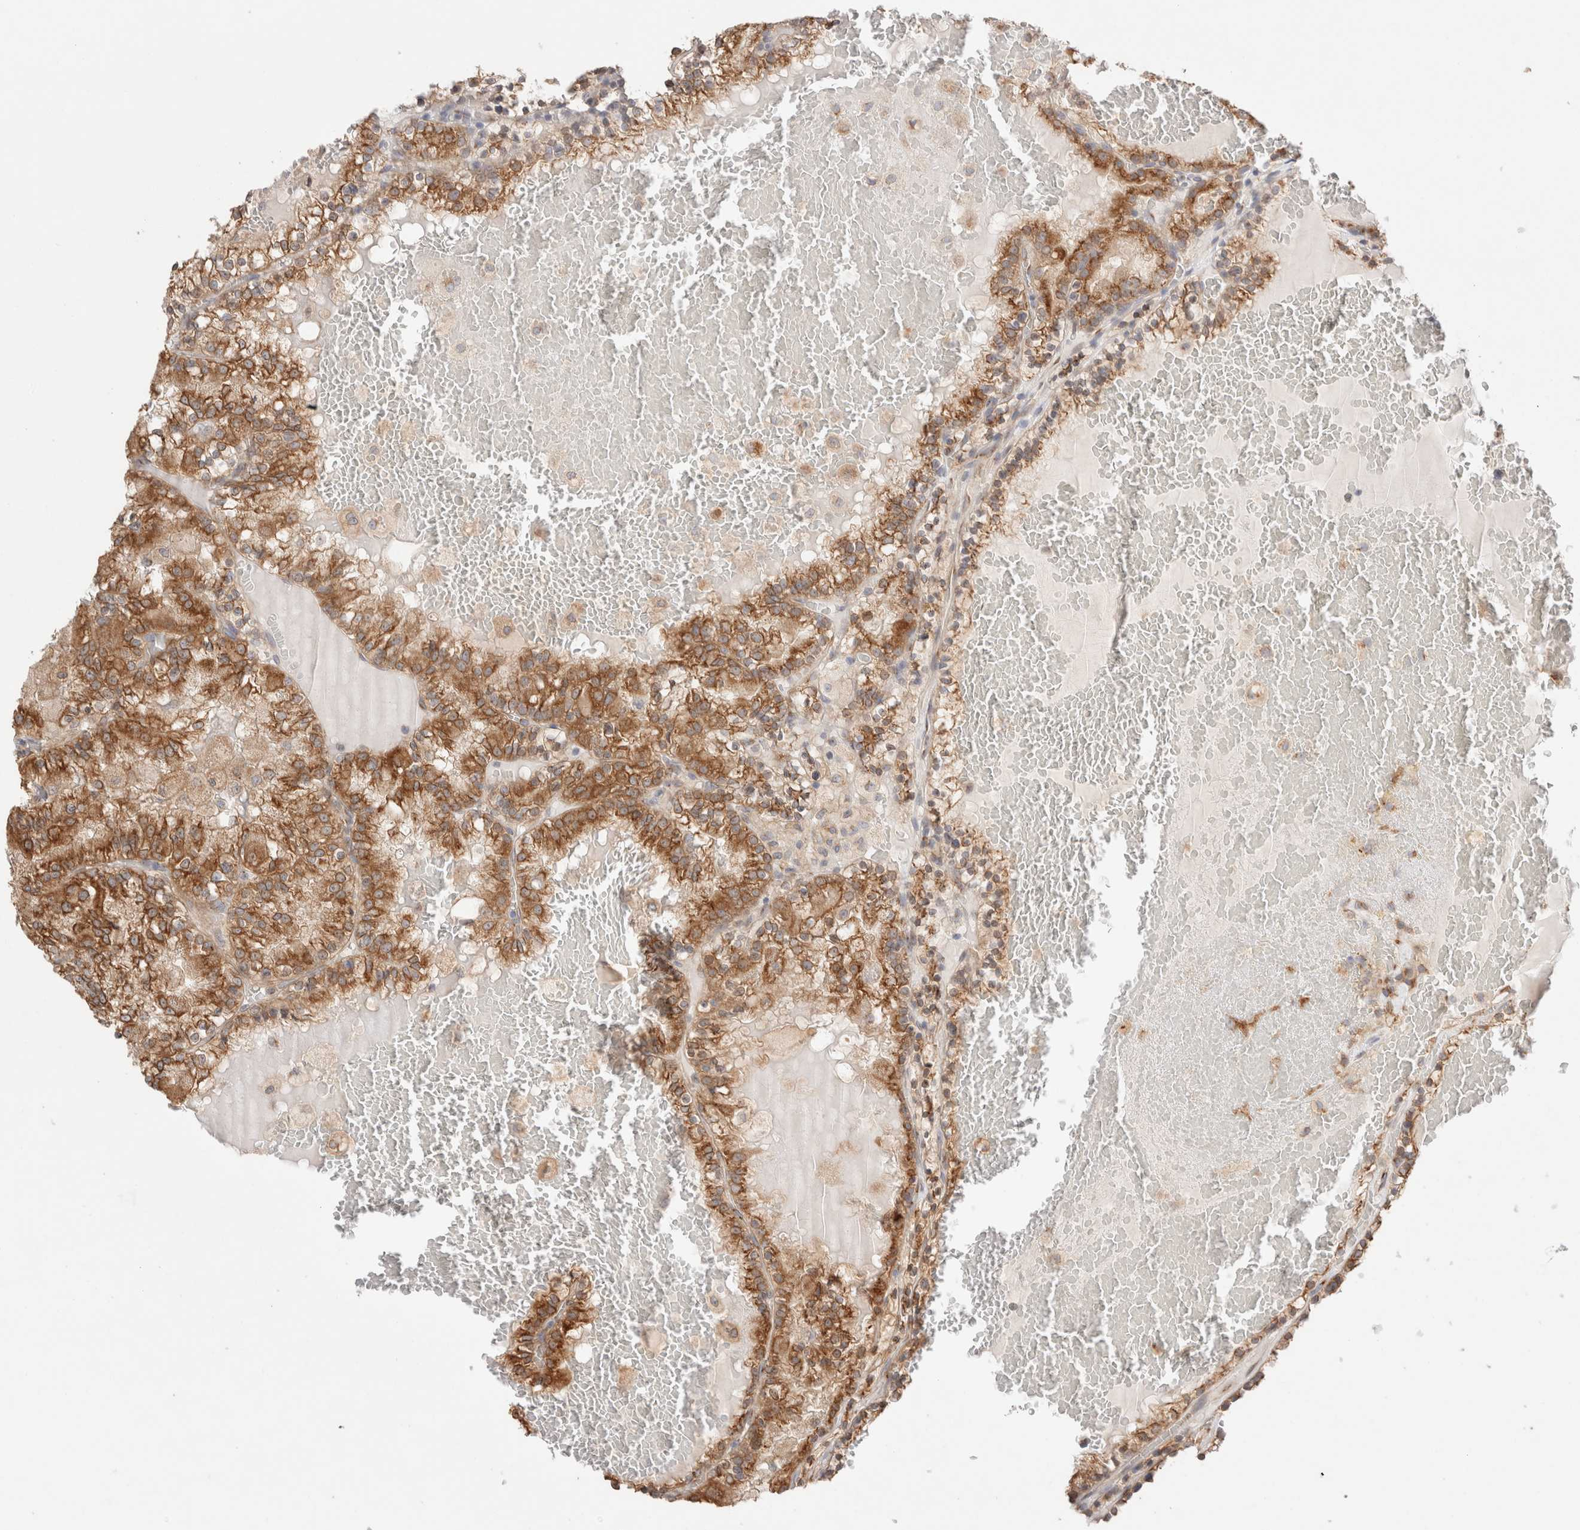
{"staining": {"intensity": "moderate", "quantity": ">75%", "location": "cytoplasmic/membranous"}, "tissue": "renal cancer", "cell_type": "Tumor cells", "image_type": "cancer", "snomed": [{"axis": "morphology", "description": "Adenocarcinoma, NOS"}, {"axis": "topography", "description": "Kidney"}], "caption": "Protein expression analysis of renal cancer displays moderate cytoplasmic/membranous positivity in approximately >75% of tumor cells.", "gene": "LMAN2L", "patient": {"sex": "female", "age": 56}}